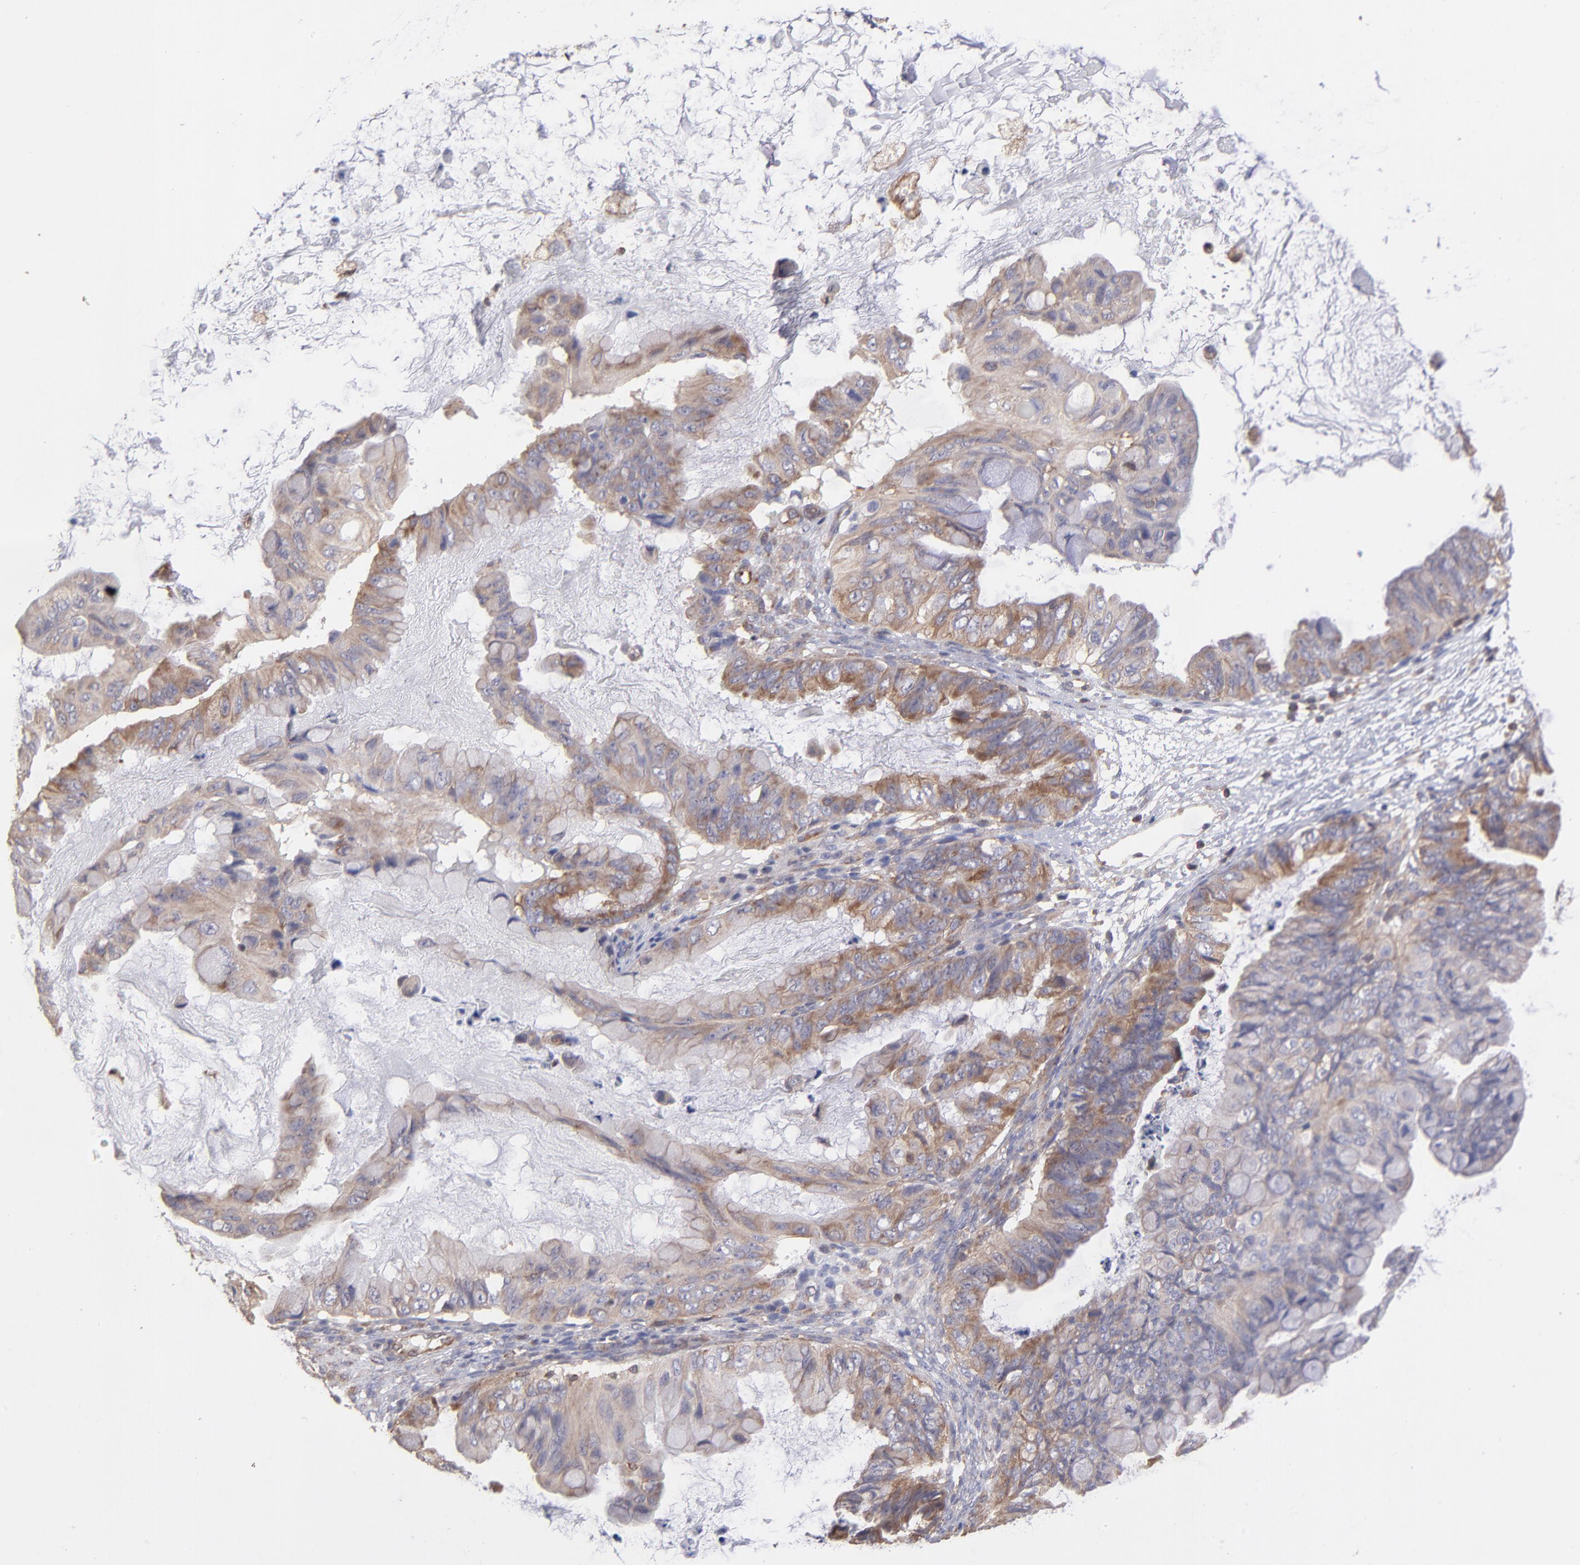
{"staining": {"intensity": "weak", "quantity": ">75%", "location": "cytoplasmic/membranous"}, "tissue": "ovarian cancer", "cell_type": "Tumor cells", "image_type": "cancer", "snomed": [{"axis": "morphology", "description": "Cystadenocarcinoma, mucinous, NOS"}, {"axis": "topography", "description": "Ovary"}], "caption": "Weak cytoplasmic/membranous positivity is seen in approximately >75% of tumor cells in ovarian cancer (mucinous cystadenocarcinoma).", "gene": "MAPRE1", "patient": {"sex": "female", "age": 36}}